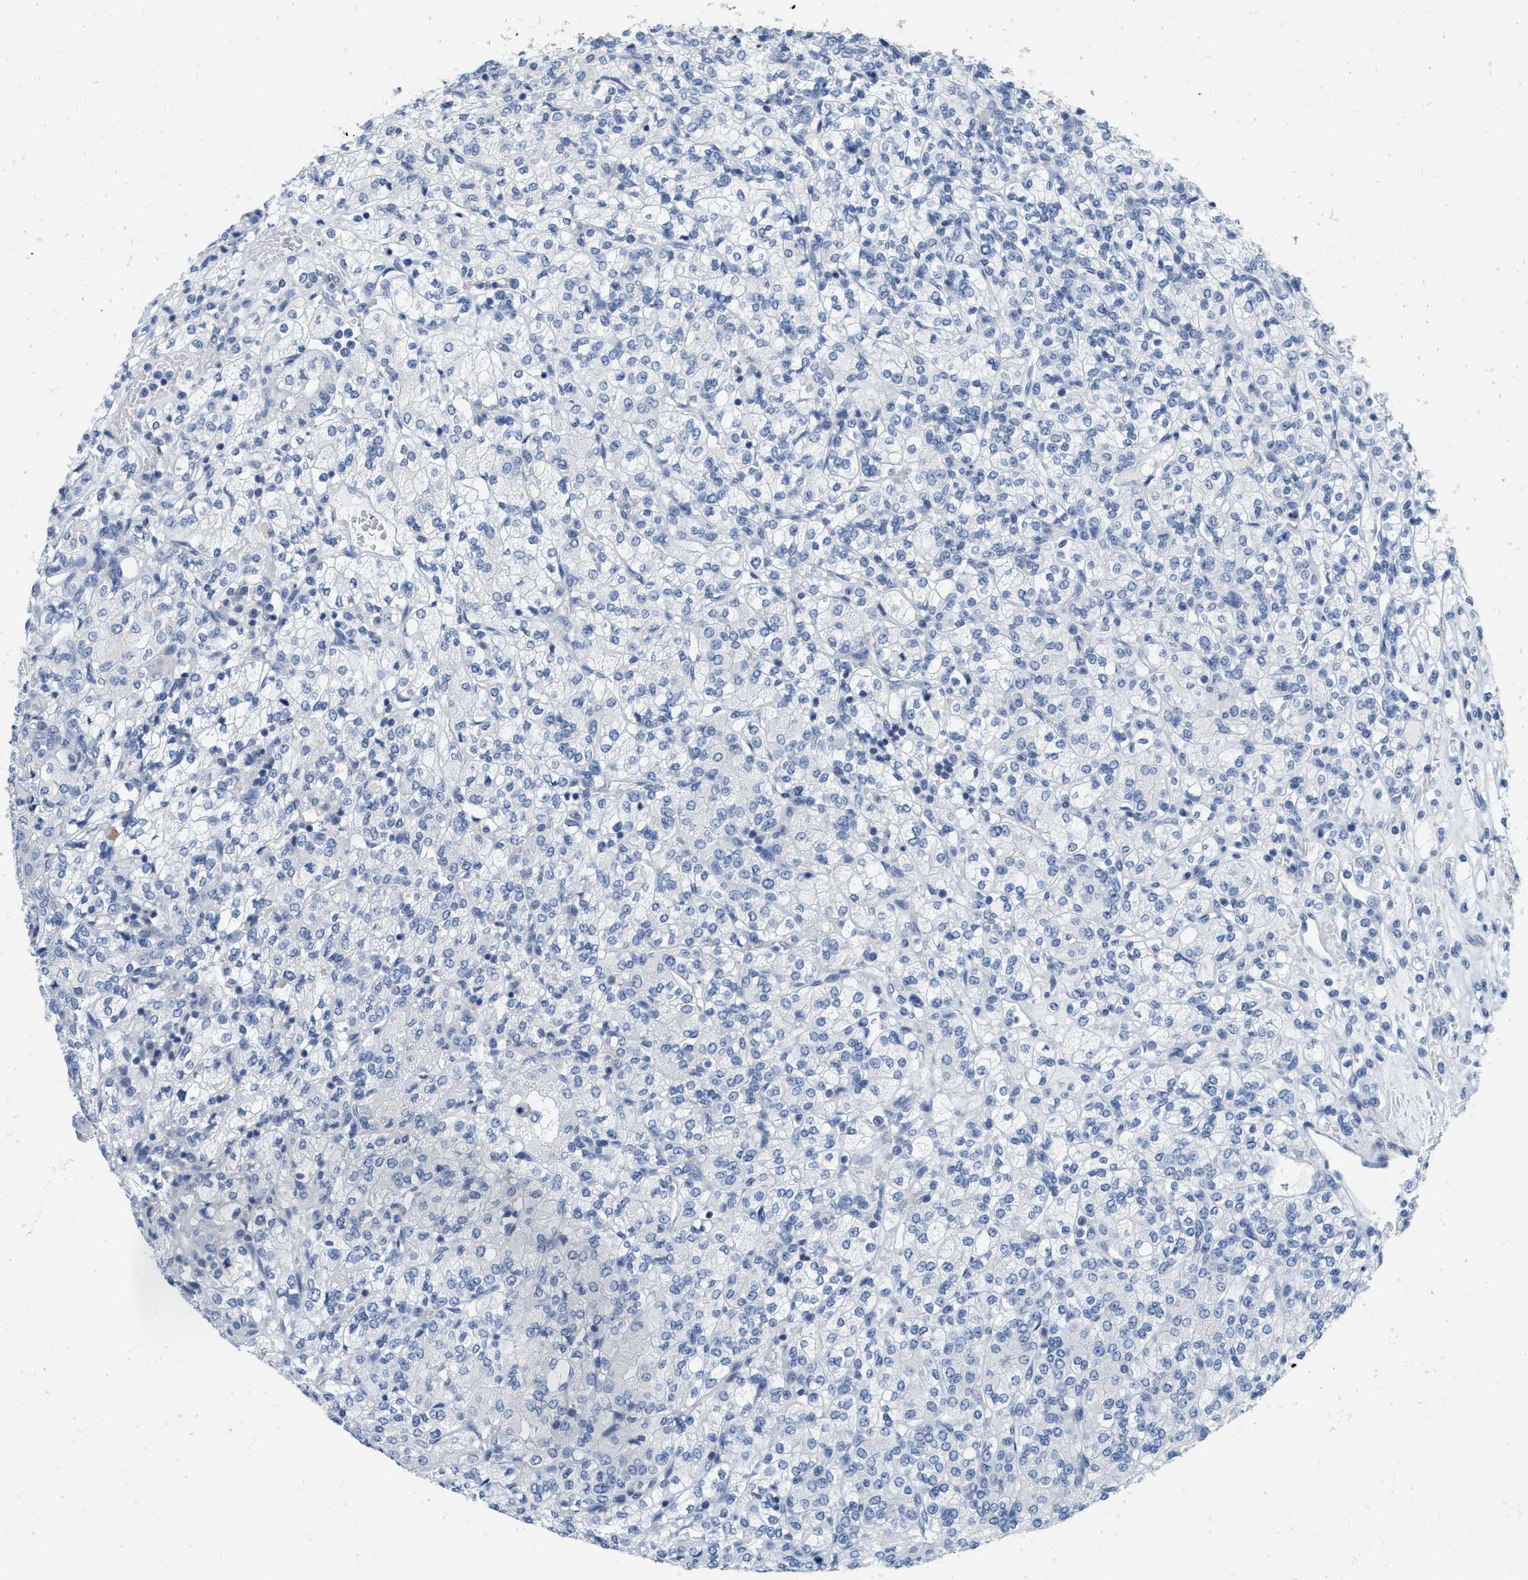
{"staining": {"intensity": "negative", "quantity": "none", "location": "none"}, "tissue": "renal cancer", "cell_type": "Tumor cells", "image_type": "cancer", "snomed": [{"axis": "morphology", "description": "Adenocarcinoma, NOS"}, {"axis": "topography", "description": "Kidney"}], "caption": "This is a micrograph of IHC staining of renal cancer, which shows no expression in tumor cells. (DAB immunohistochemistry, high magnification).", "gene": "ABCB11", "patient": {"sex": "male", "age": 77}}